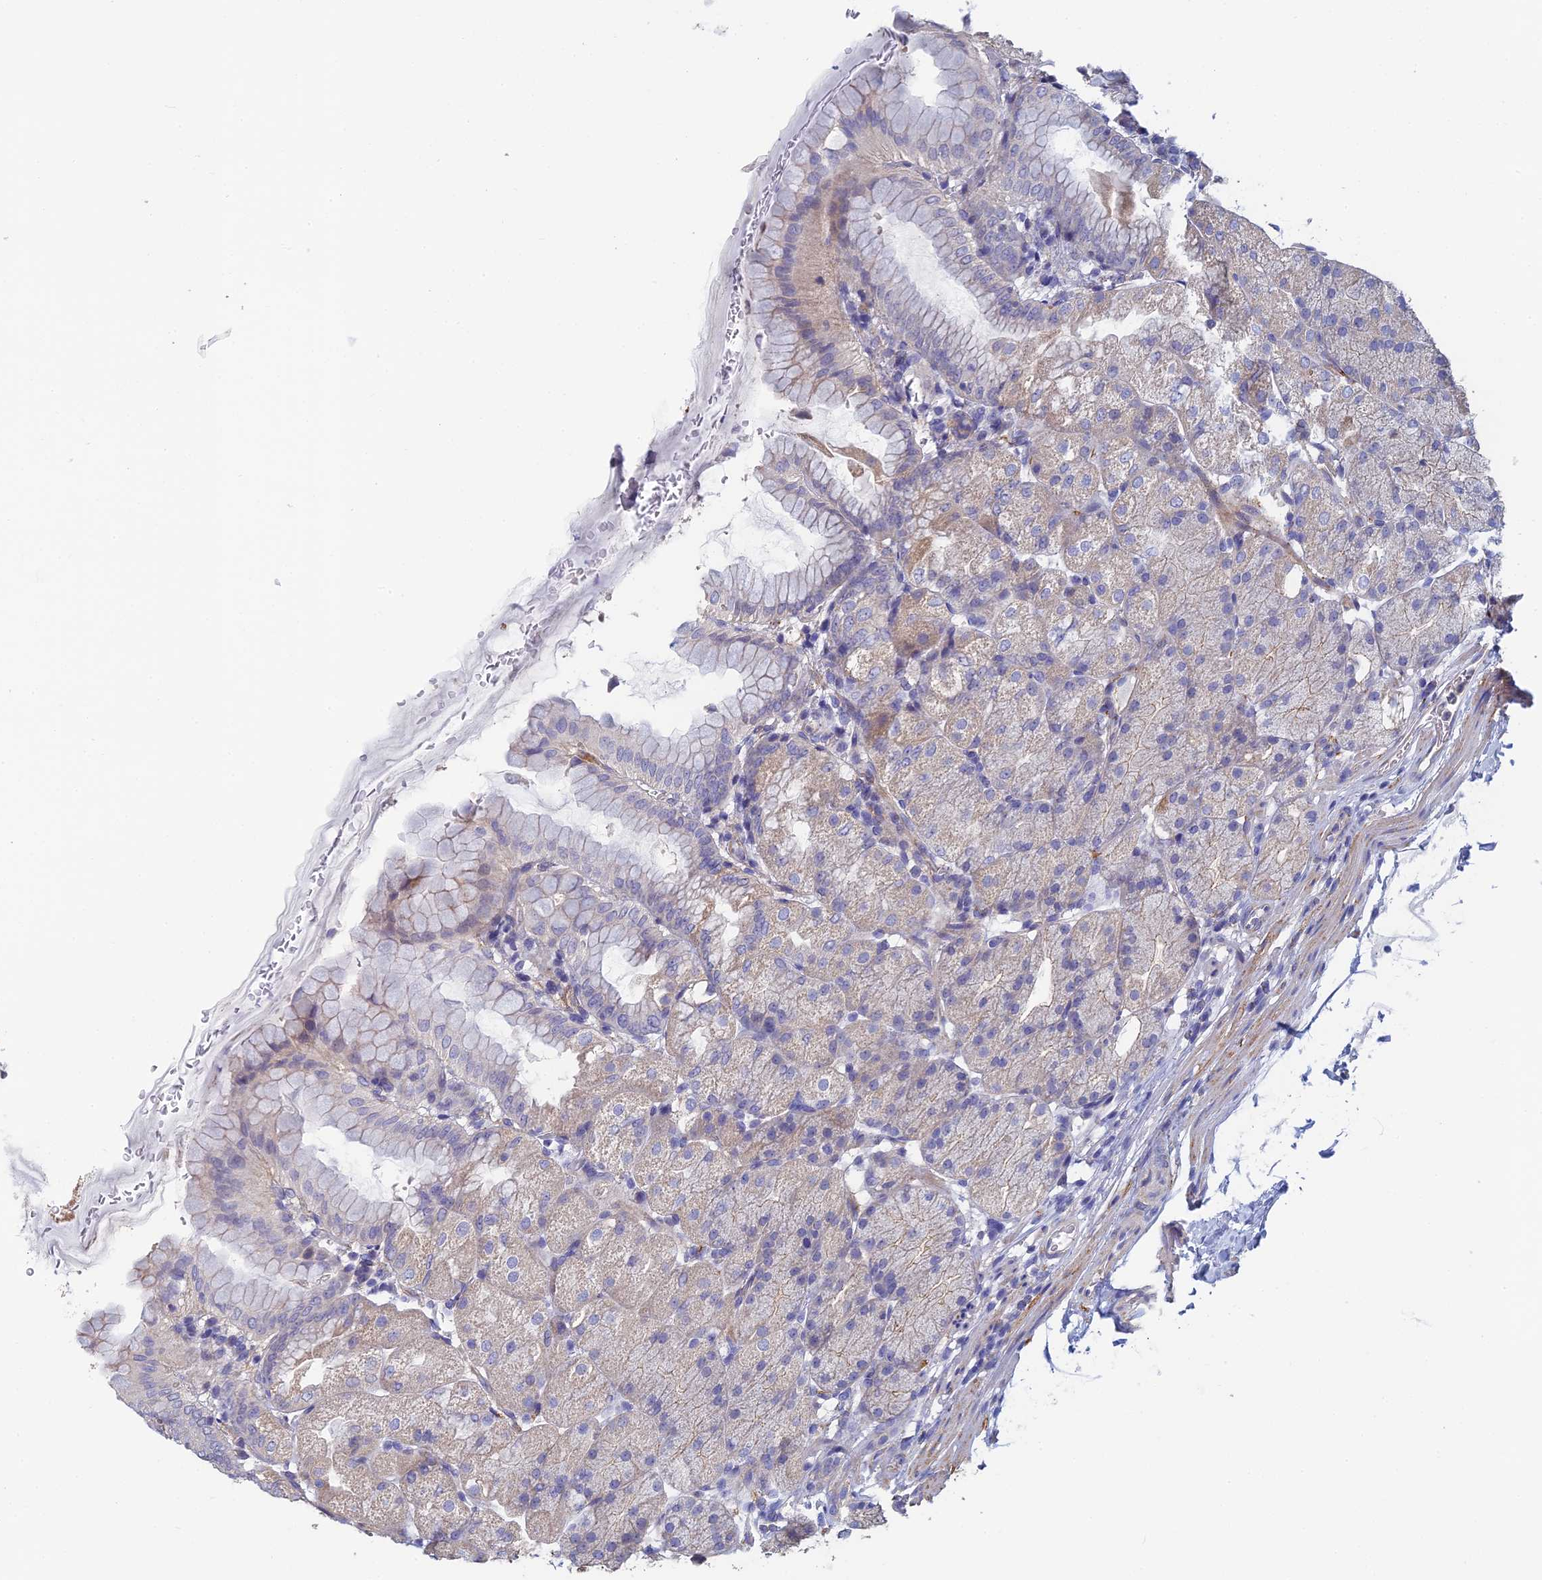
{"staining": {"intensity": "moderate", "quantity": "<25%", "location": "cytoplasmic/membranous"}, "tissue": "stomach", "cell_type": "Glandular cells", "image_type": "normal", "snomed": [{"axis": "morphology", "description": "Normal tissue, NOS"}, {"axis": "topography", "description": "Stomach, upper"}, {"axis": "topography", "description": "Stomach, lower"}], "caption": "A low amount of moderate cytoplasmic/membranous expression is present in about <25% of glandular cells in unremarkable stomach. The protein is stained brown, and the nuclei are stained in blue (DAB IHC with brightfield microscopy, high magnification).", "gene": "PCDHA5", "patient": {"sex": "male", "age": 62}}